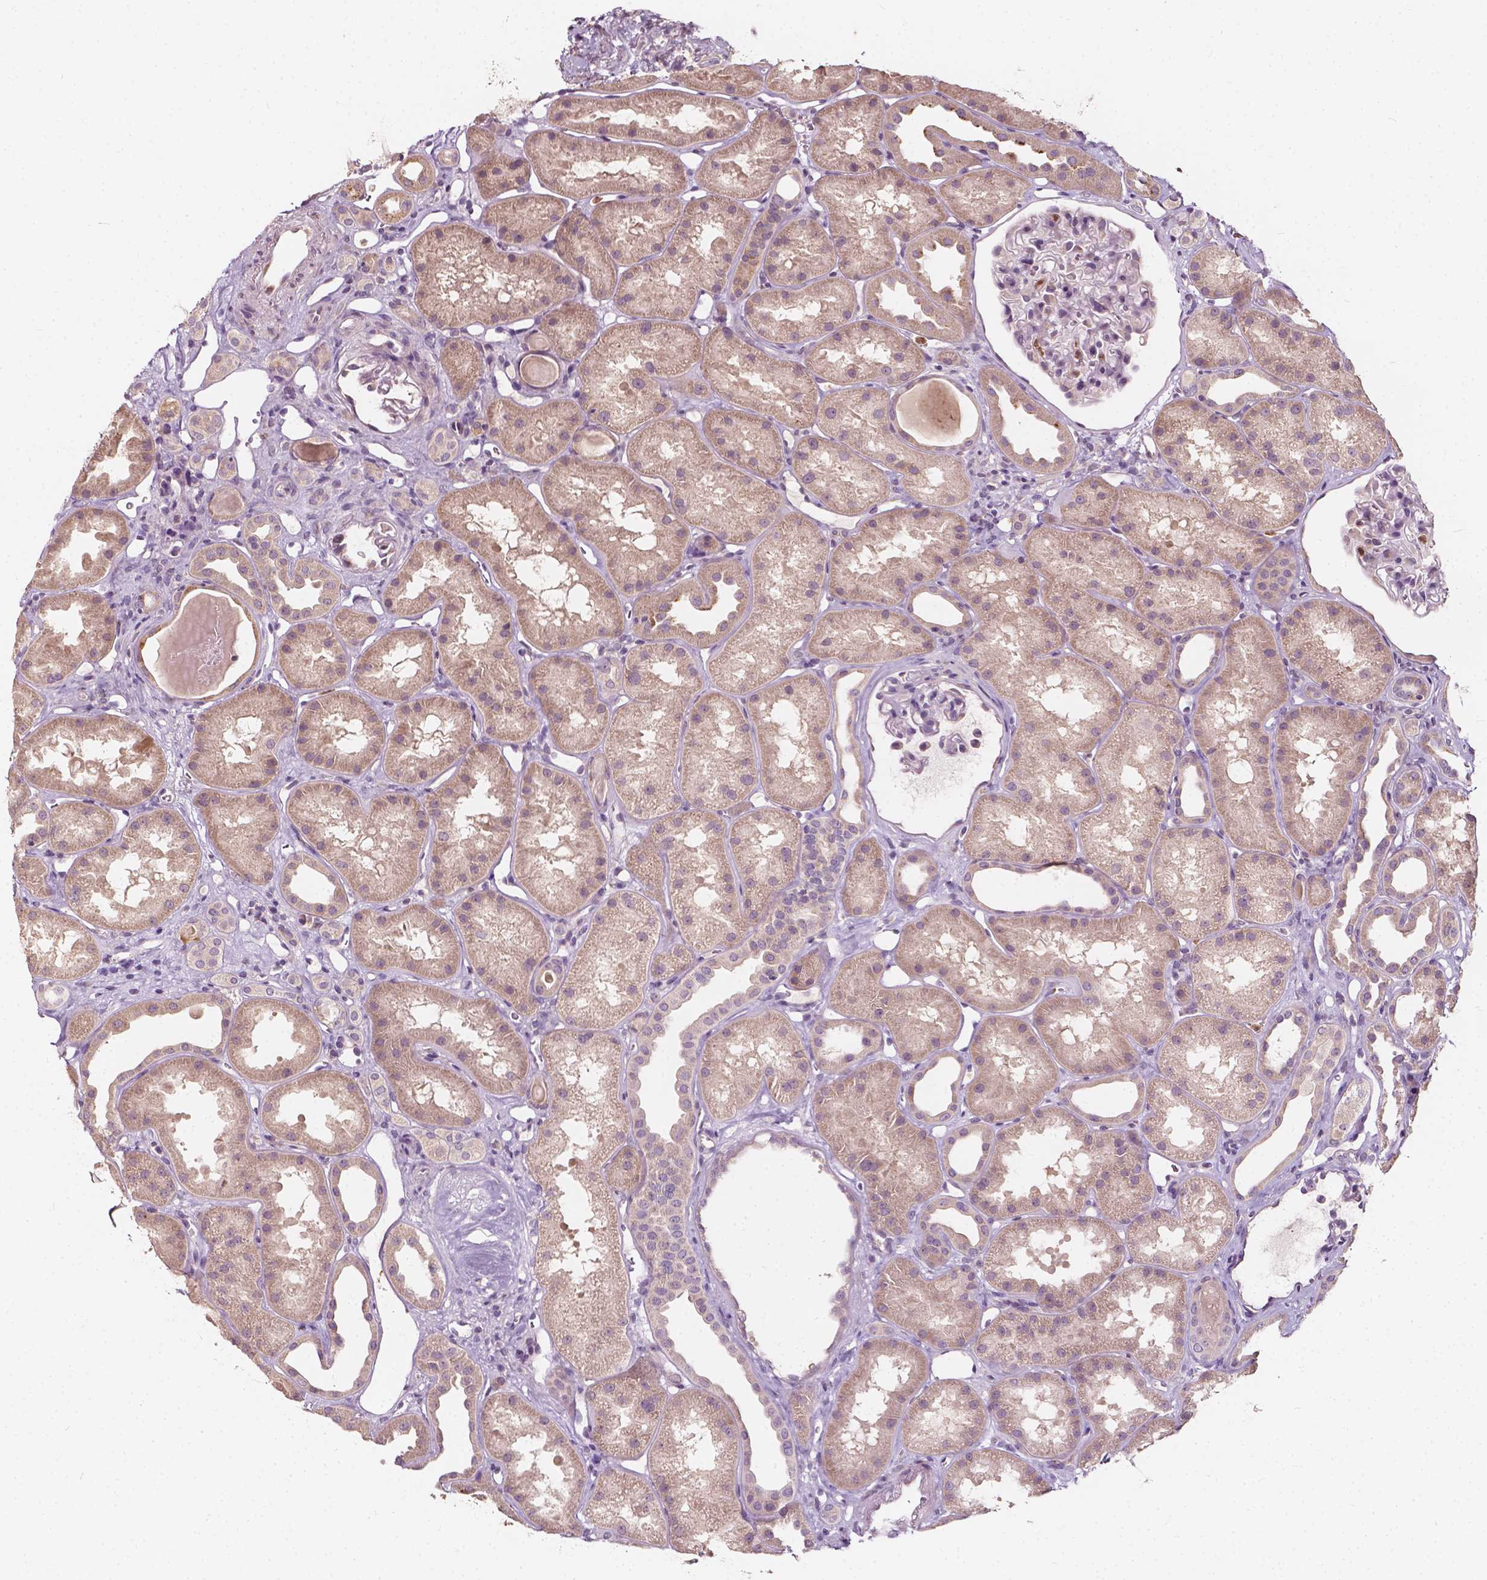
{"staining": {"intensity": "weak", "quantity": "<25%", "location": "cytoplasmic/membranous"}, "tissue": "kidney", "cell_type": "Cells in glomeruli", "image_type": "normal", "snomed": [{"axis": "morphology", "description": "Normal tissue, NOS"}, {"axis": "topography", "description": "Kidney"}], "caption": "DAB (3,3'-diaminobenzidine) immunohistochemical staining of normal human kidney displays no significant staining in cells in glomeruli.", "gene": "NPC1L1", "patient": {"sex": "male", "age": 61}}